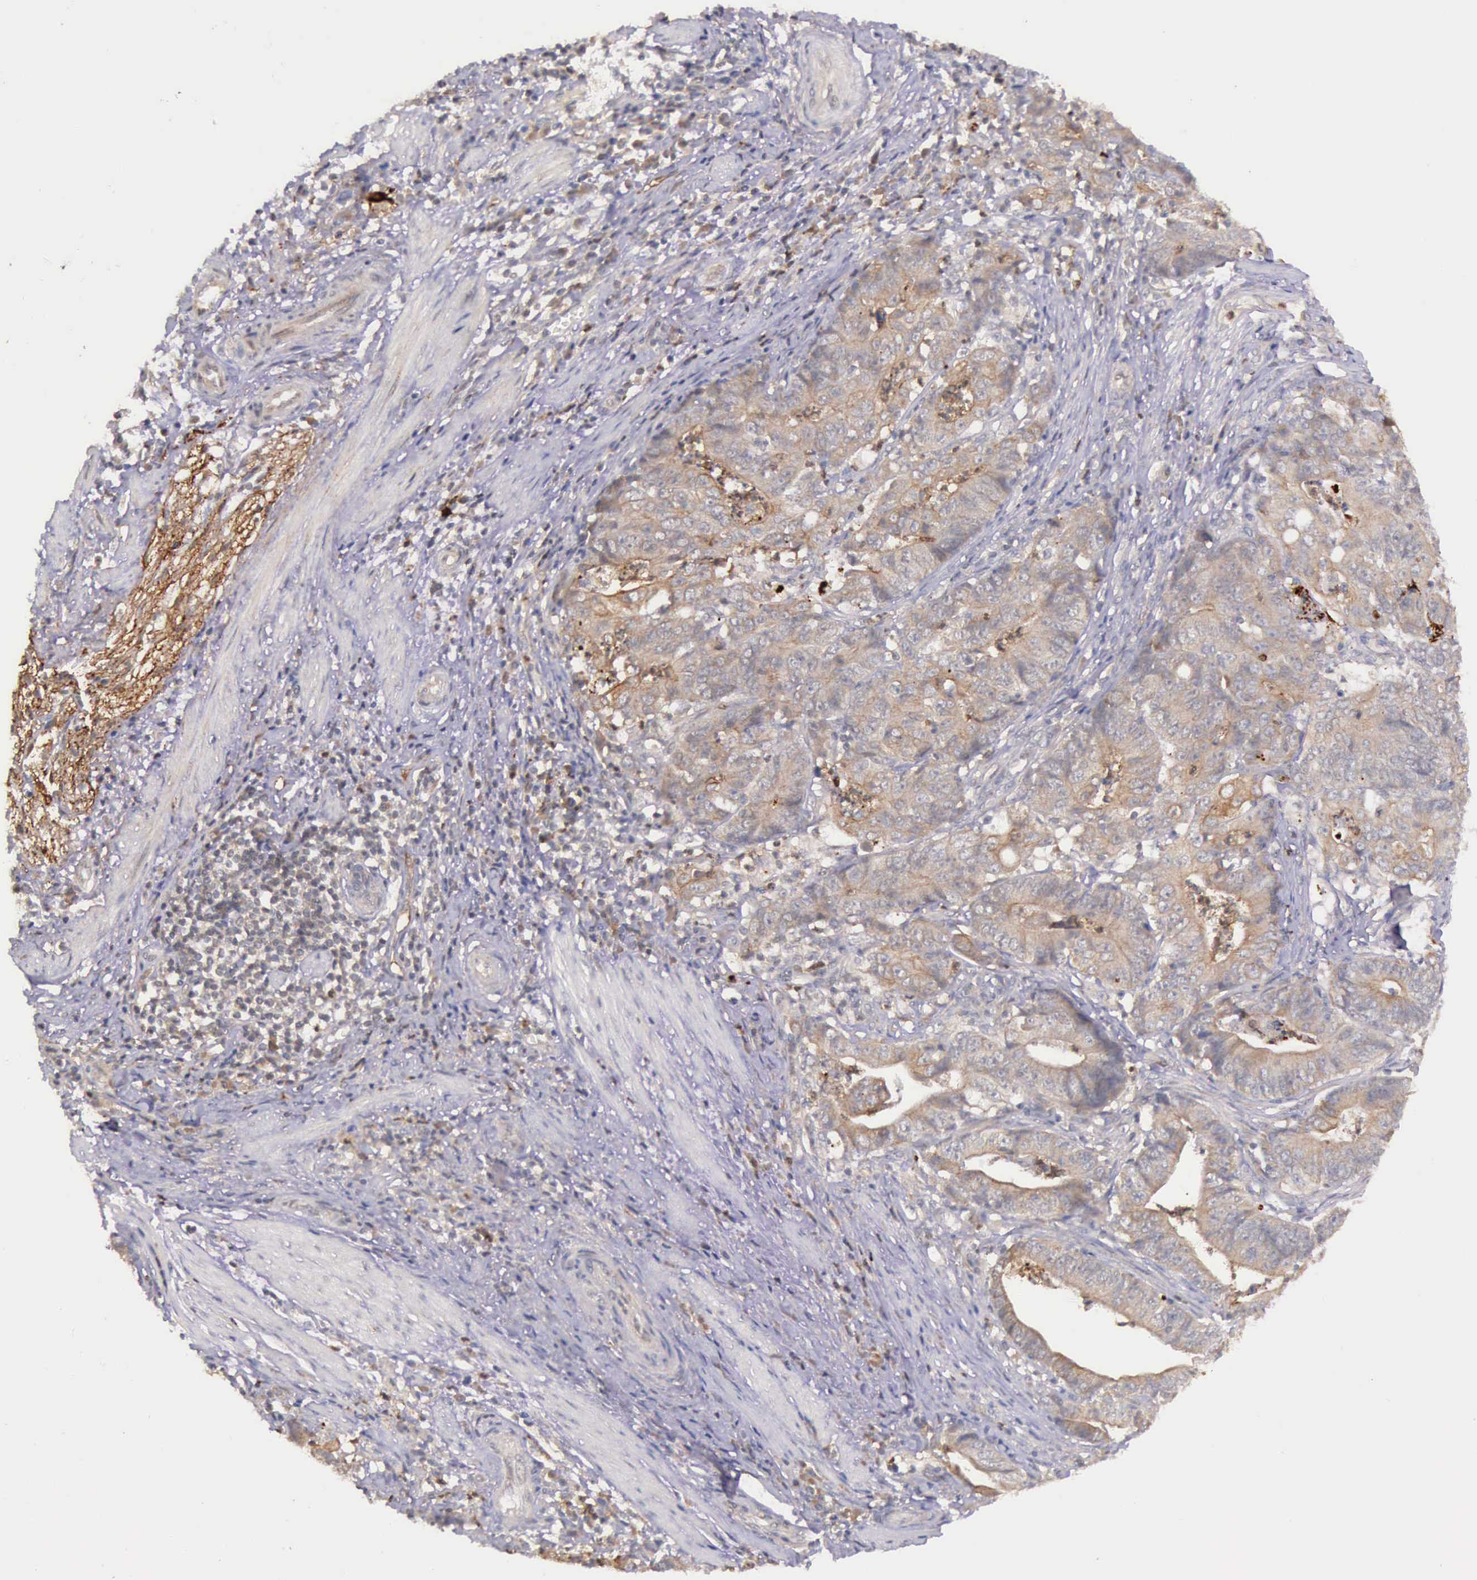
{"staining": {"intensity": "weak", "quantity": "<25%", "location": "cytoplasmic/membranous"}, "tissue": "stomach cancer", "cell_type": "Tumor cells", "image_type": "cancer", "snomed": [{"axis": "morphology", "description": "Adenocarcinoma, NOS"}, {"axis": "topography", "description": "Stomach, lower"}], "caption": "Protein analysis of stomach cancer reveals no significant expression in tumor cells. The staining was performed using DAB to visualize the protein expression in brown, while the nuclei were stained in blue with hematoxylin (Magnification: 20x).", "gene": "PRICKLE3", "patient": {"sex": "female", "age": 86}}